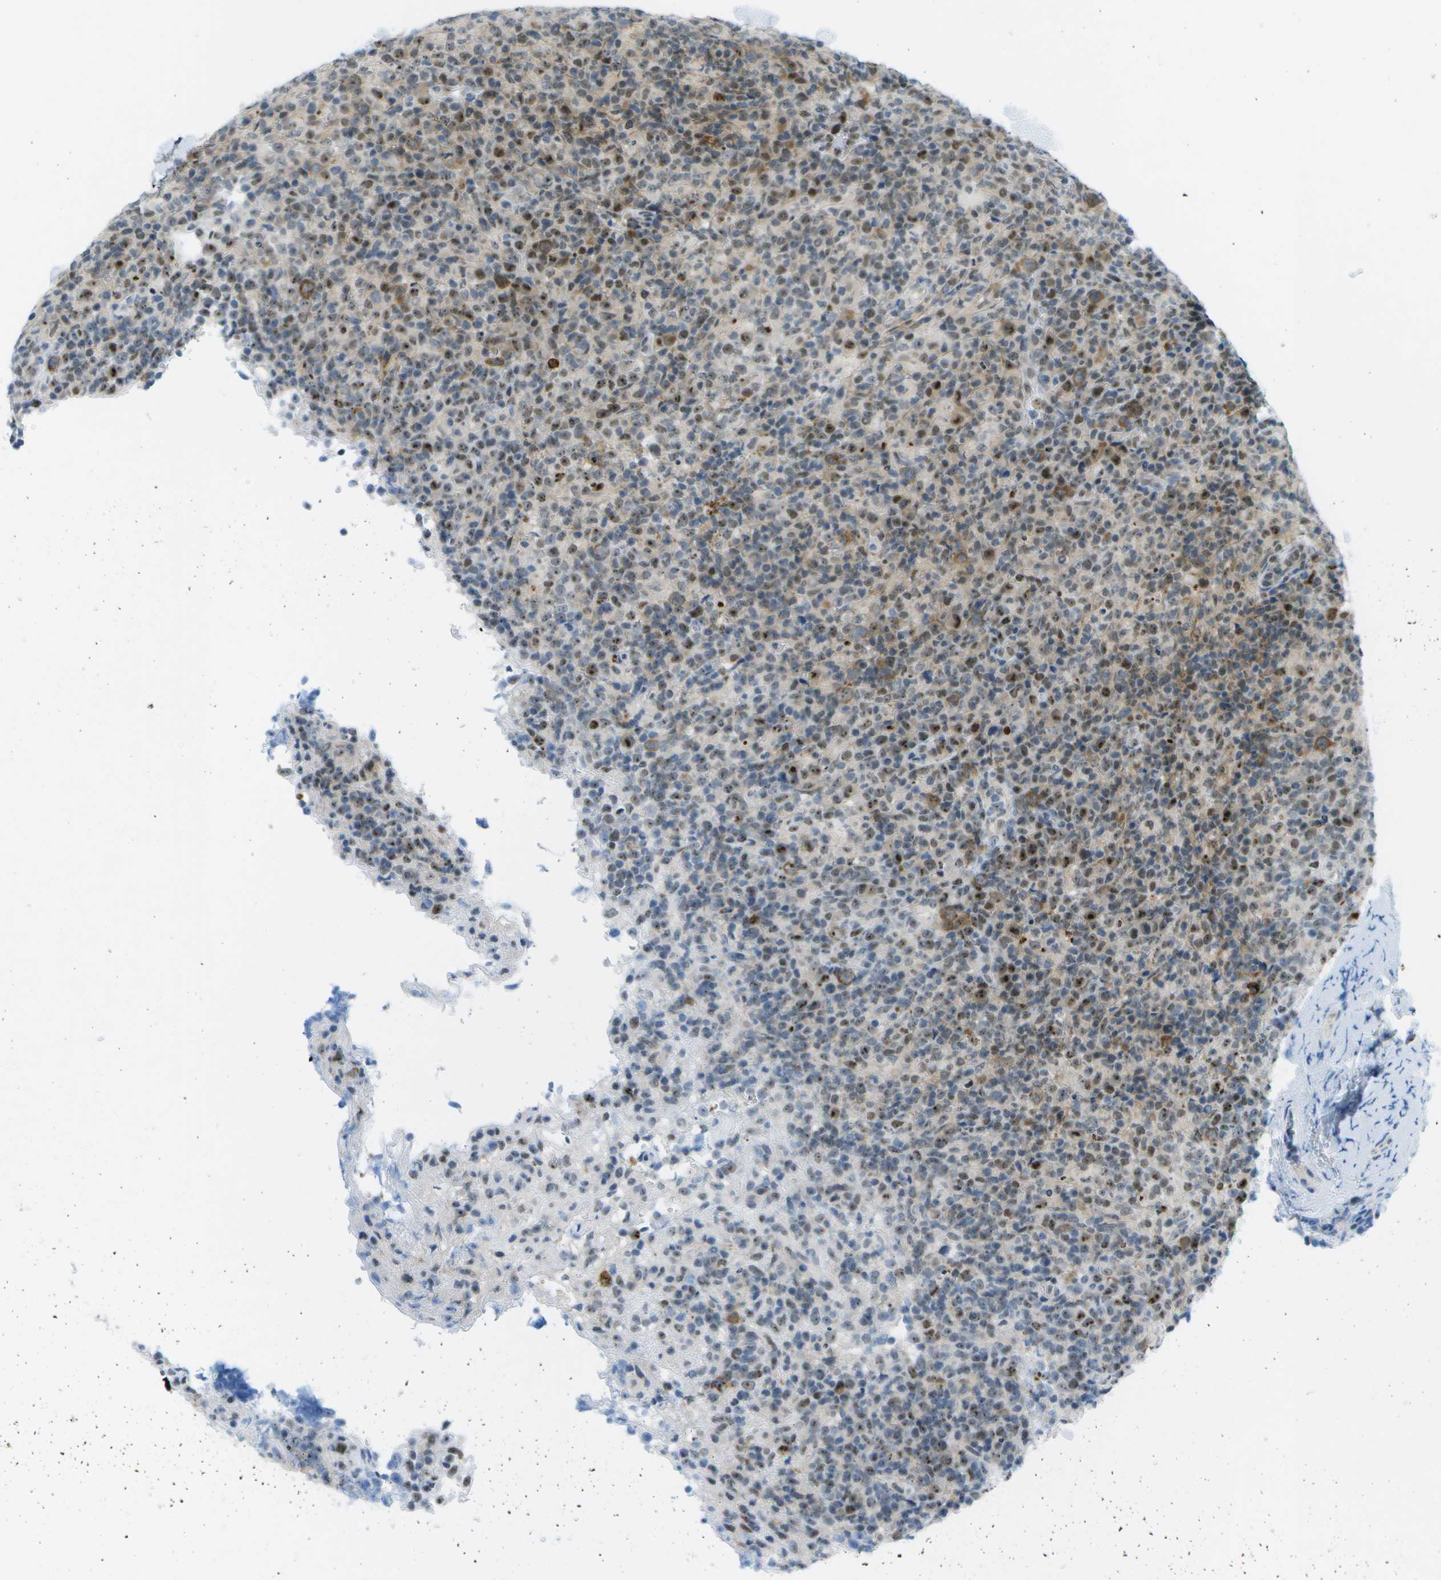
{"staining": {"intensity": "moderate", "quantity": "25%-75%", "location": "cytoplasmic/membranous,nuclear"}, "tissue": "lymphoma", "cell_type": "Tumor cells", "image_type": "cancer", "snomed": [{"axis": "morphology", "description": "Malignant lymphoma, non-Hodgkin's type, High grade"}, {"axis": "topography", "description": "Lymph node"}], "caption": "Moderate cytoplasmic/membranous and nuclear positivity for a protein is appreciated in approximately 25%-75% of tumor cells of lymphoma using immunohistochemistry.", "gene": "PITHD1", "patient": {"sex": "female", "age": 76}}